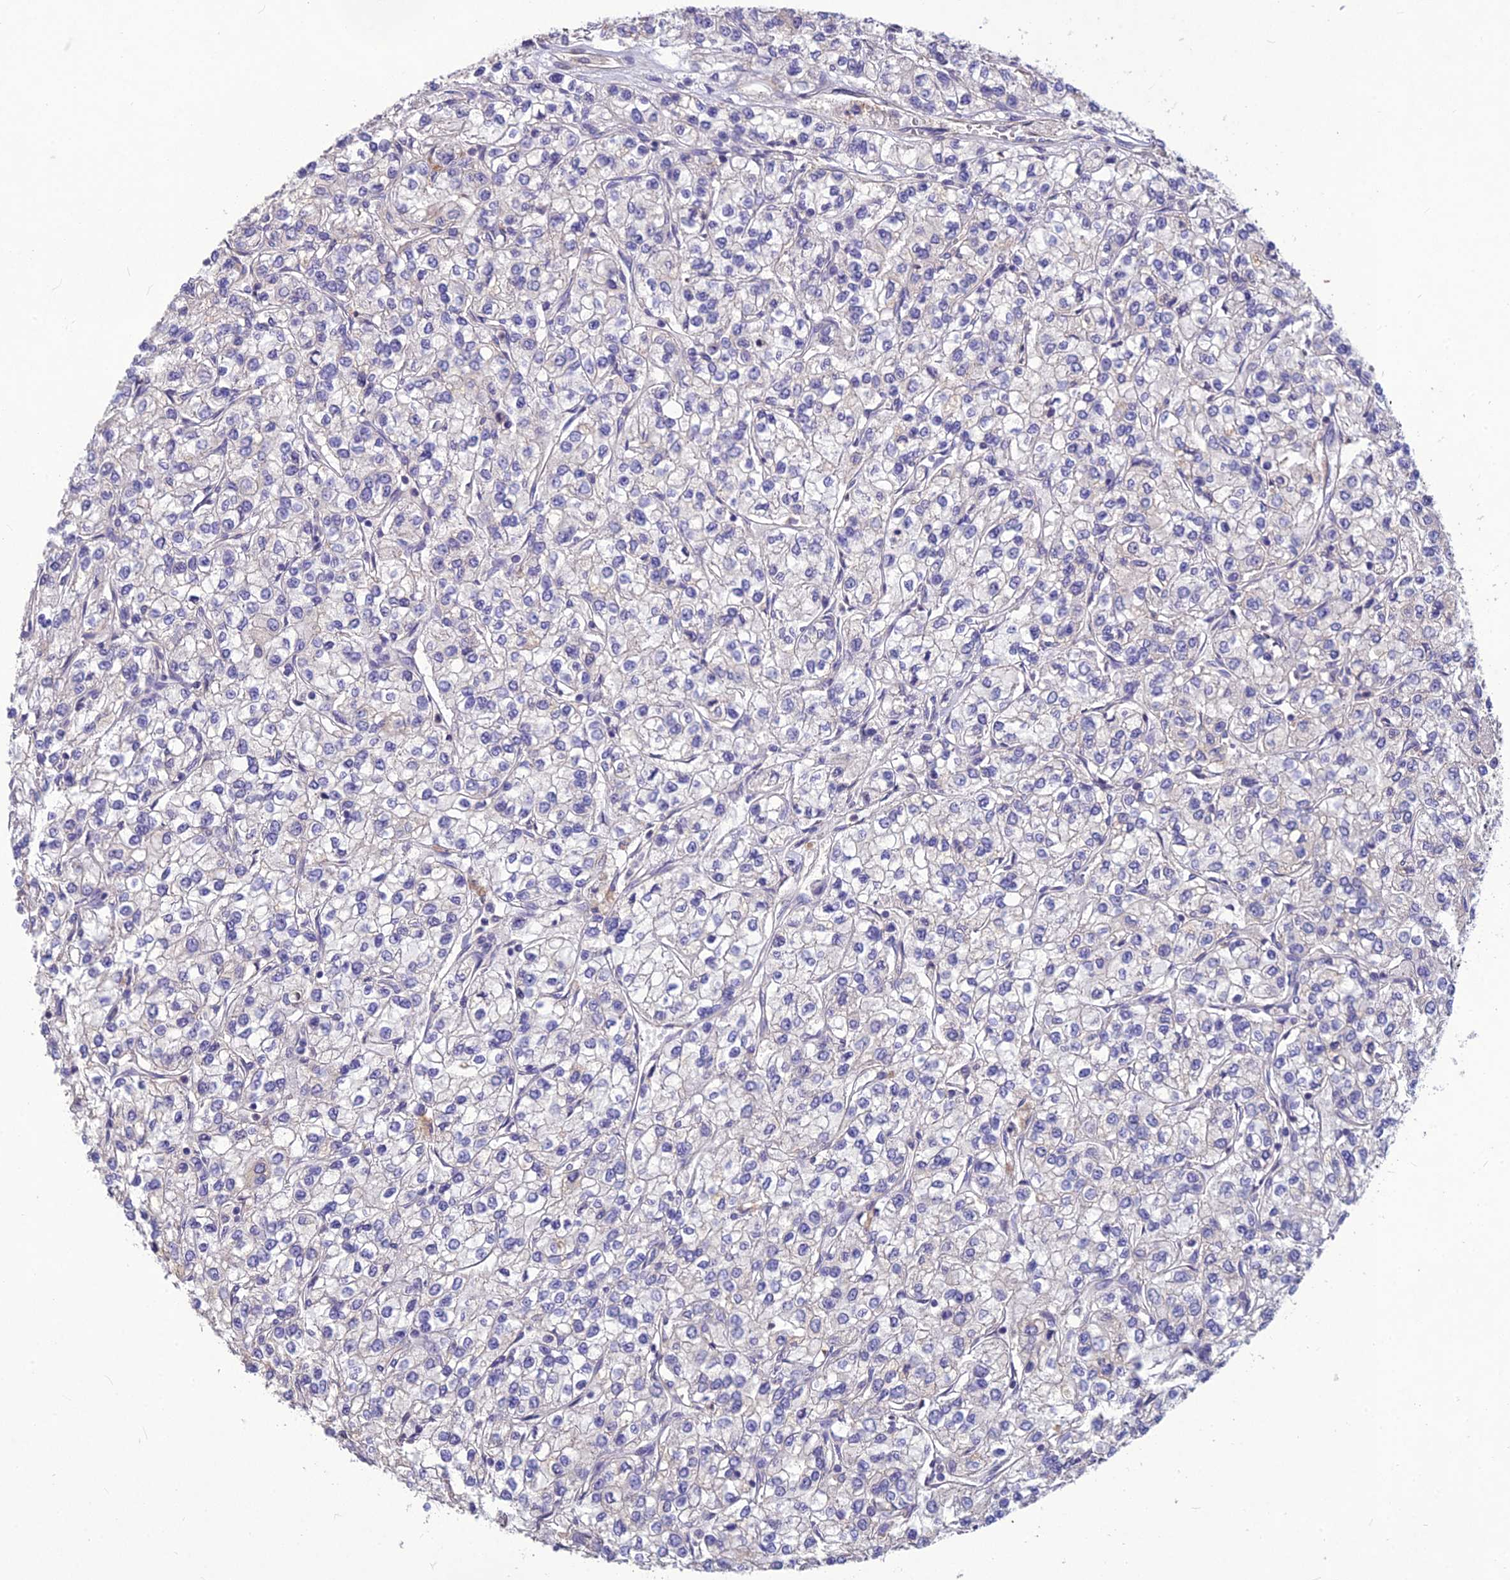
{"staining": {"intensity": "negative", "quantity": "none", "location": "none"}, "tissue": "renal cancer", "cell_type": "Tumor cells", "image_type": "cancer", "snomed": [{"axis": "morphology", "description": "Adenocarcinoma, NOS"}, {"axis": "topography", "description": "Kidney"}], "caption": "The micrograph displays no staining of tumor cells in renal cancer (adenocarcinoma).", "gene": "CLUH", "patient": {"sex": "male", "age": 80}}